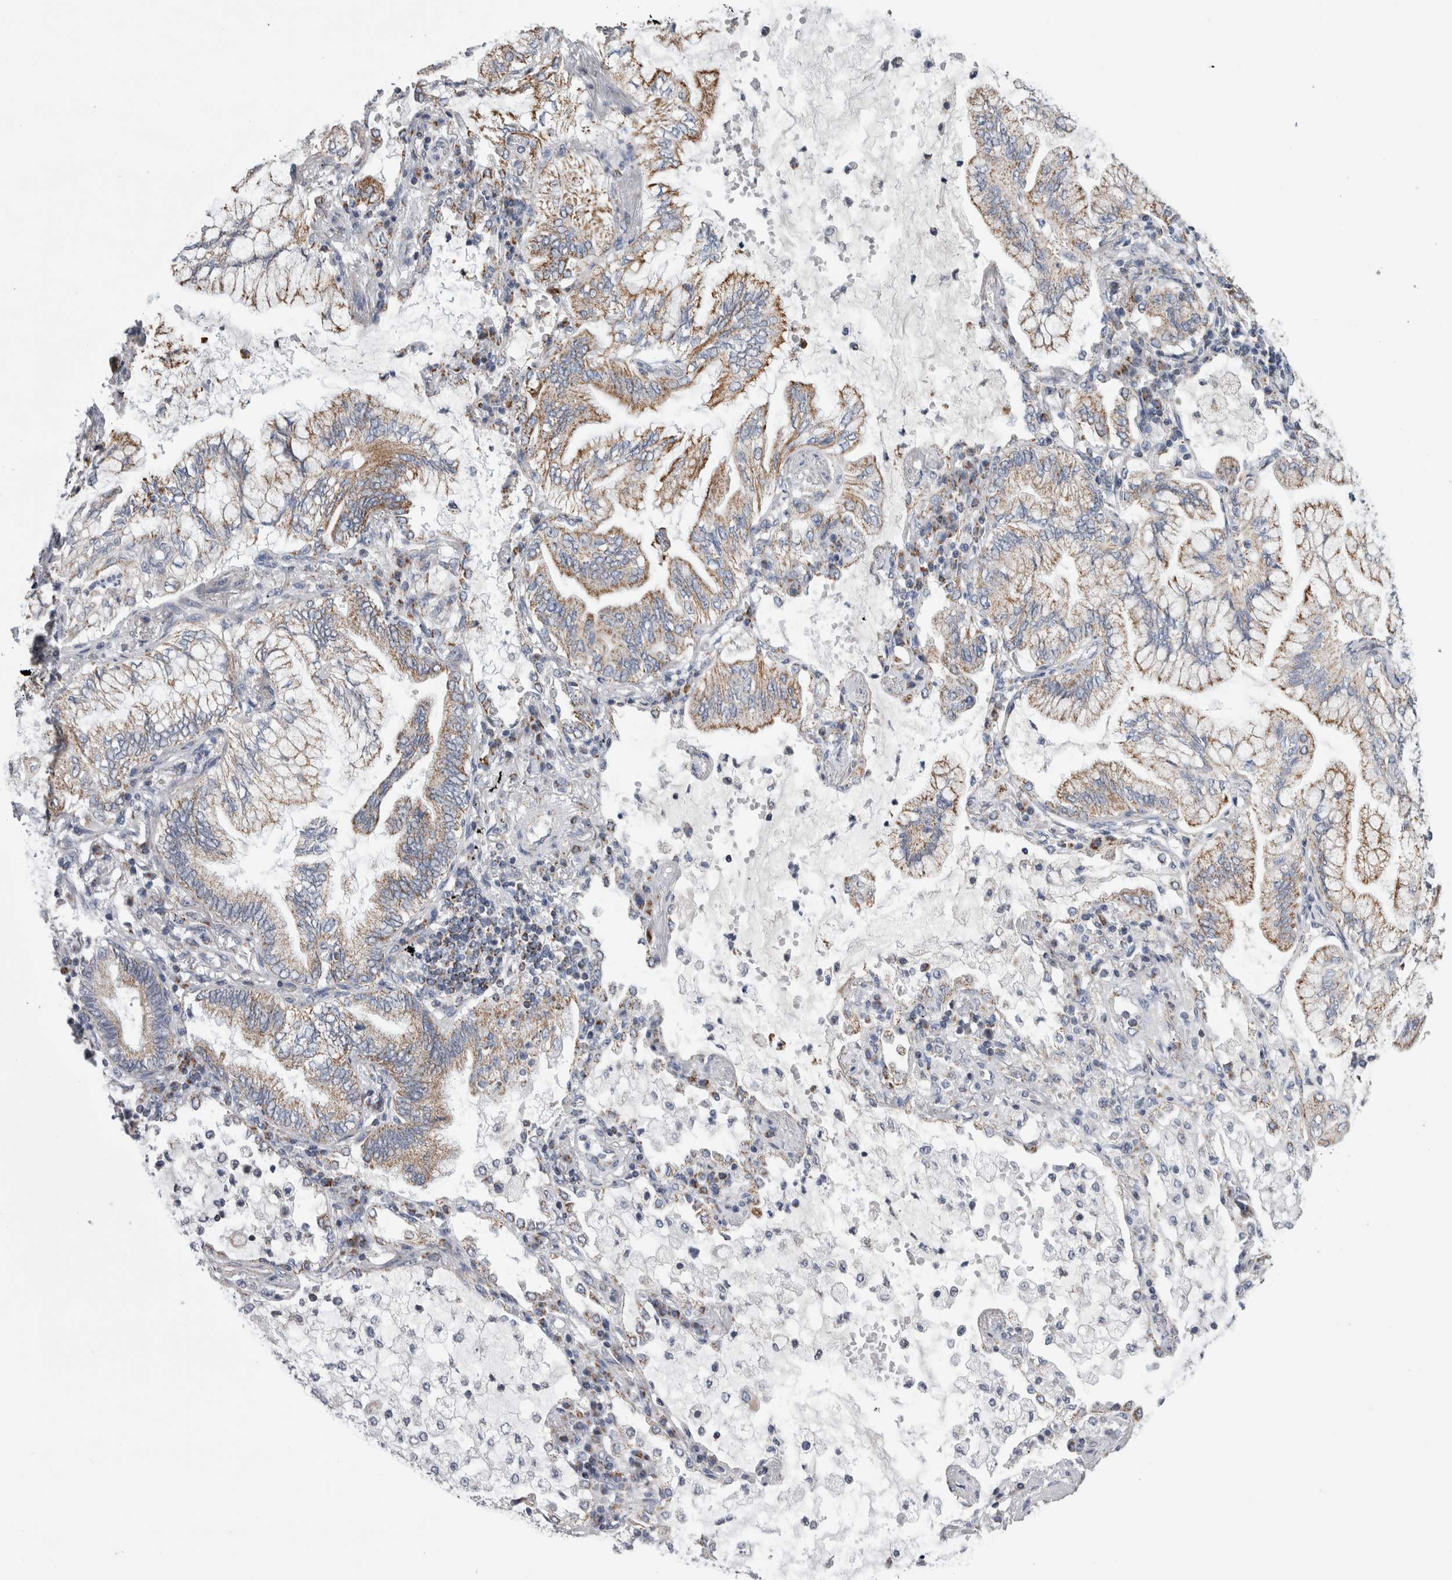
{"staining": {"intensity": "moderate", "quantity": "25%-75%", "location": "cytoplasmic/membranous"}, "tissue": "lung cancer", "cell_type": "Tumor cells", "image_type": "cancer", "snomed": [{"axis": "morphology", "description": "Adenocarcinoma, NOS"}, {"axis": "topography", "description": "Lung"}], "caption": "Immunohistochemical staining of lung cancer displays medium levels of moderate cytoplasmic/membranous expression in about 25%-75% of tumor cells.", "gene": "ETFA", "patient": {"sex": "female", "age": 70}}